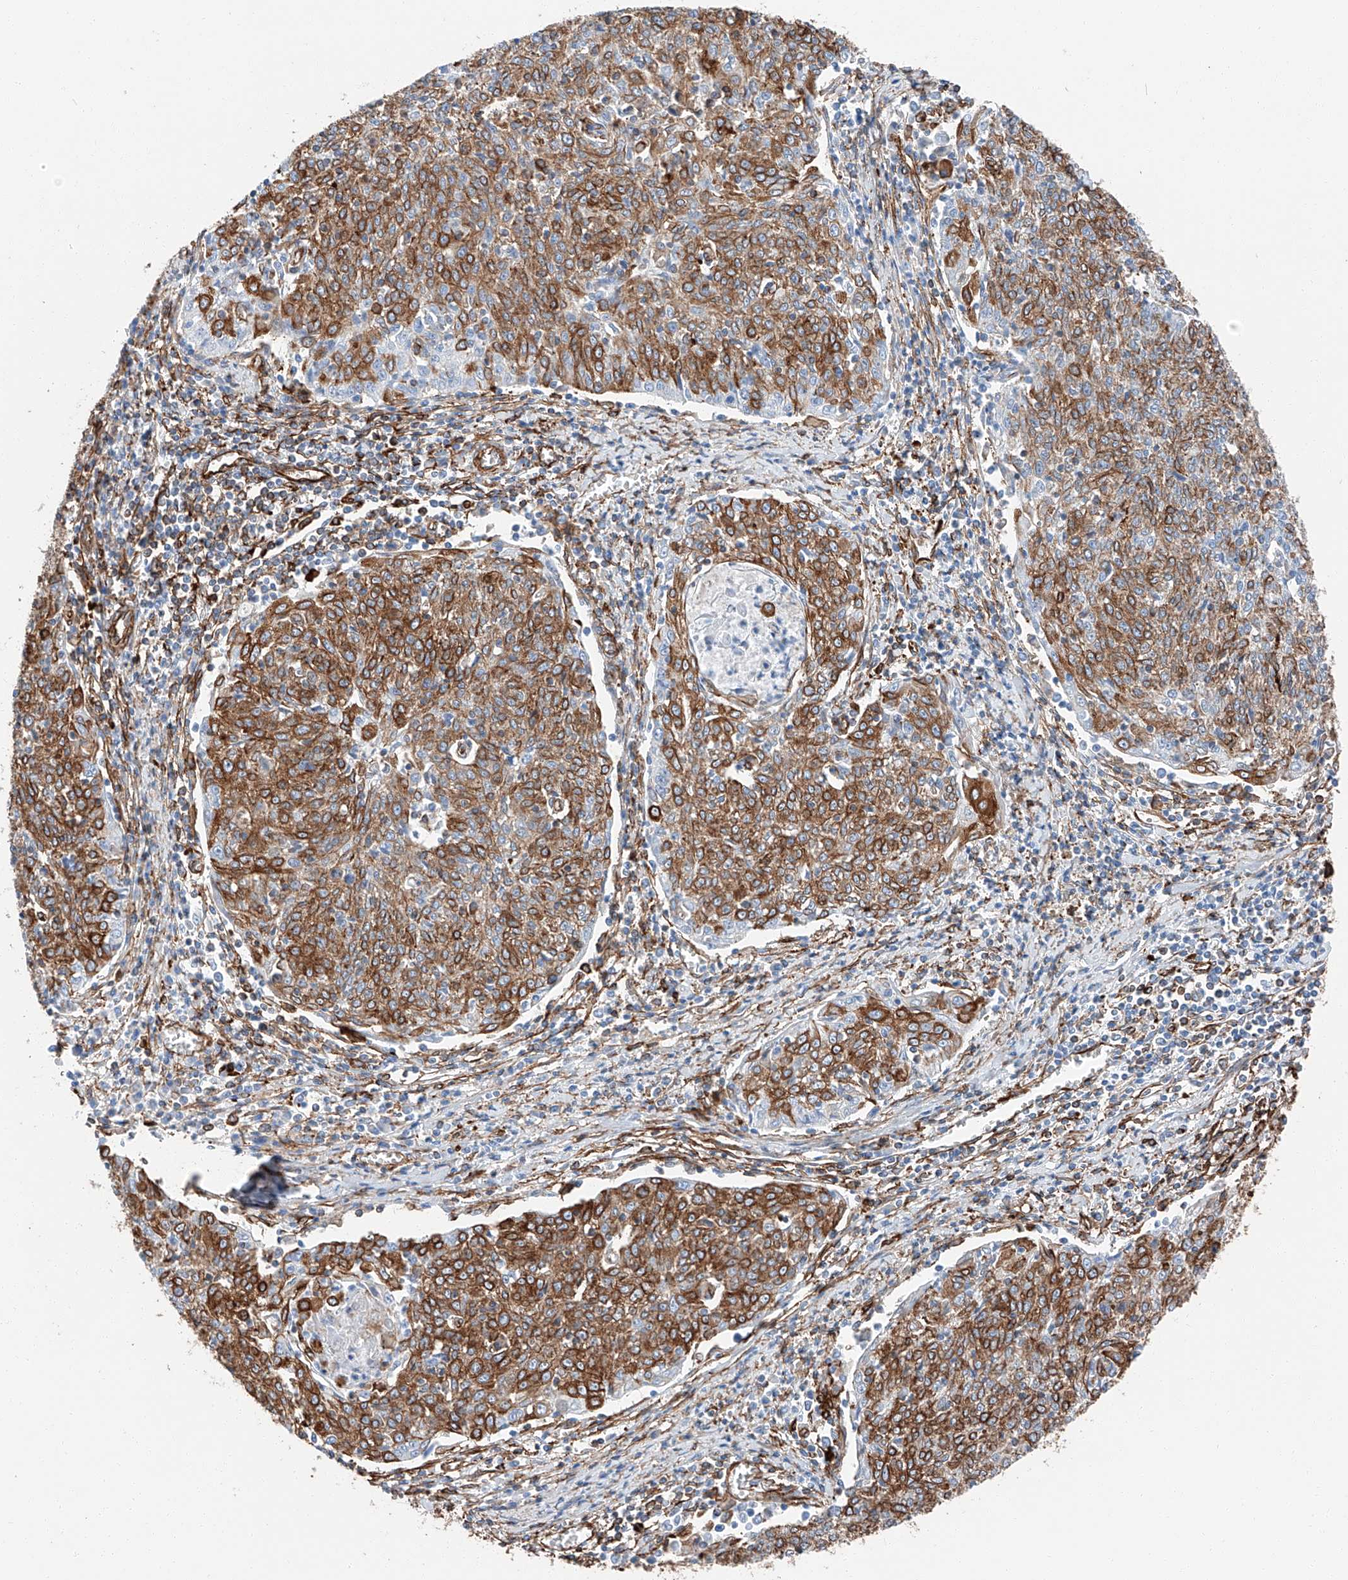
{"staining": {"intensity": "moderate", "quantity": ">75%", "location": "cytoplasmic/membranous"}, "tissue": "cervical cancer", "cell_type": "Tumor cells", "image_type": "cancer", "snomed": [{"axis": "morphology", "description": "Squamous cell carcinoma, NOS"}, {"axis": "topography", "description": "Cervix"}], "caption": "Cervical cancer (squamous cell carcinoma) was stained to show a protein in brown. There is medium levels of moderate cytoplasmic/membranous expression in about >75% of tumor cells.", "gene": "ZNF804A", "patient": {"sex": "female", "age": 48}}